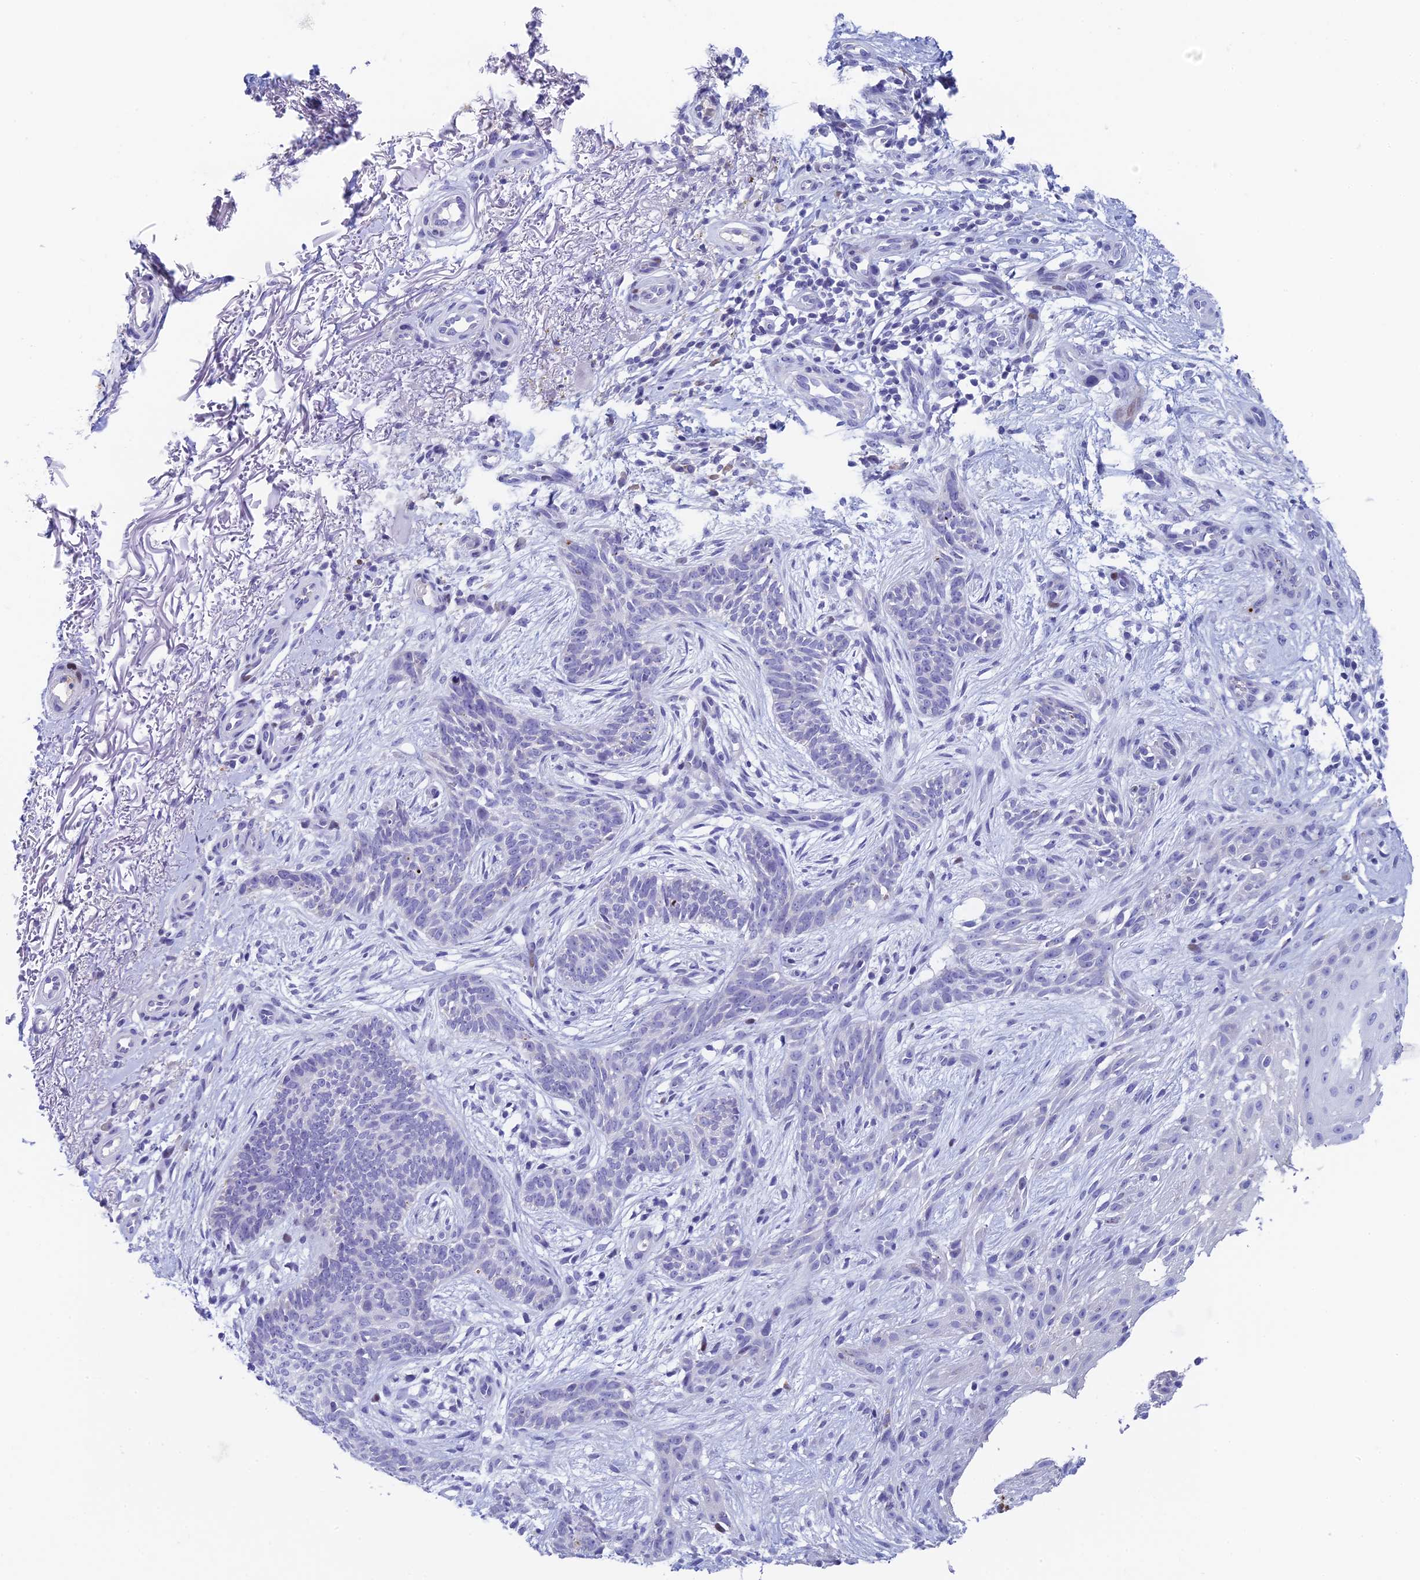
{"staining": {"intensity": "negative", "quantity": "none", "location": "none"}, "tissue": "skin cancer", "cell_type": "Tumor cells", "image_type": "cancer", "snomed": [{"axis": "morphology", "description": "Basal cell carcinoma"}, {"axis": "topography", "description": "Skin"}], "caption": "This is an immunohistochemistry micrograph of basal cell carcinoma (skin). There is no staining in tumor cells.", "gene": "REXO5", "patient": {"sex": "female", "age": 82}}